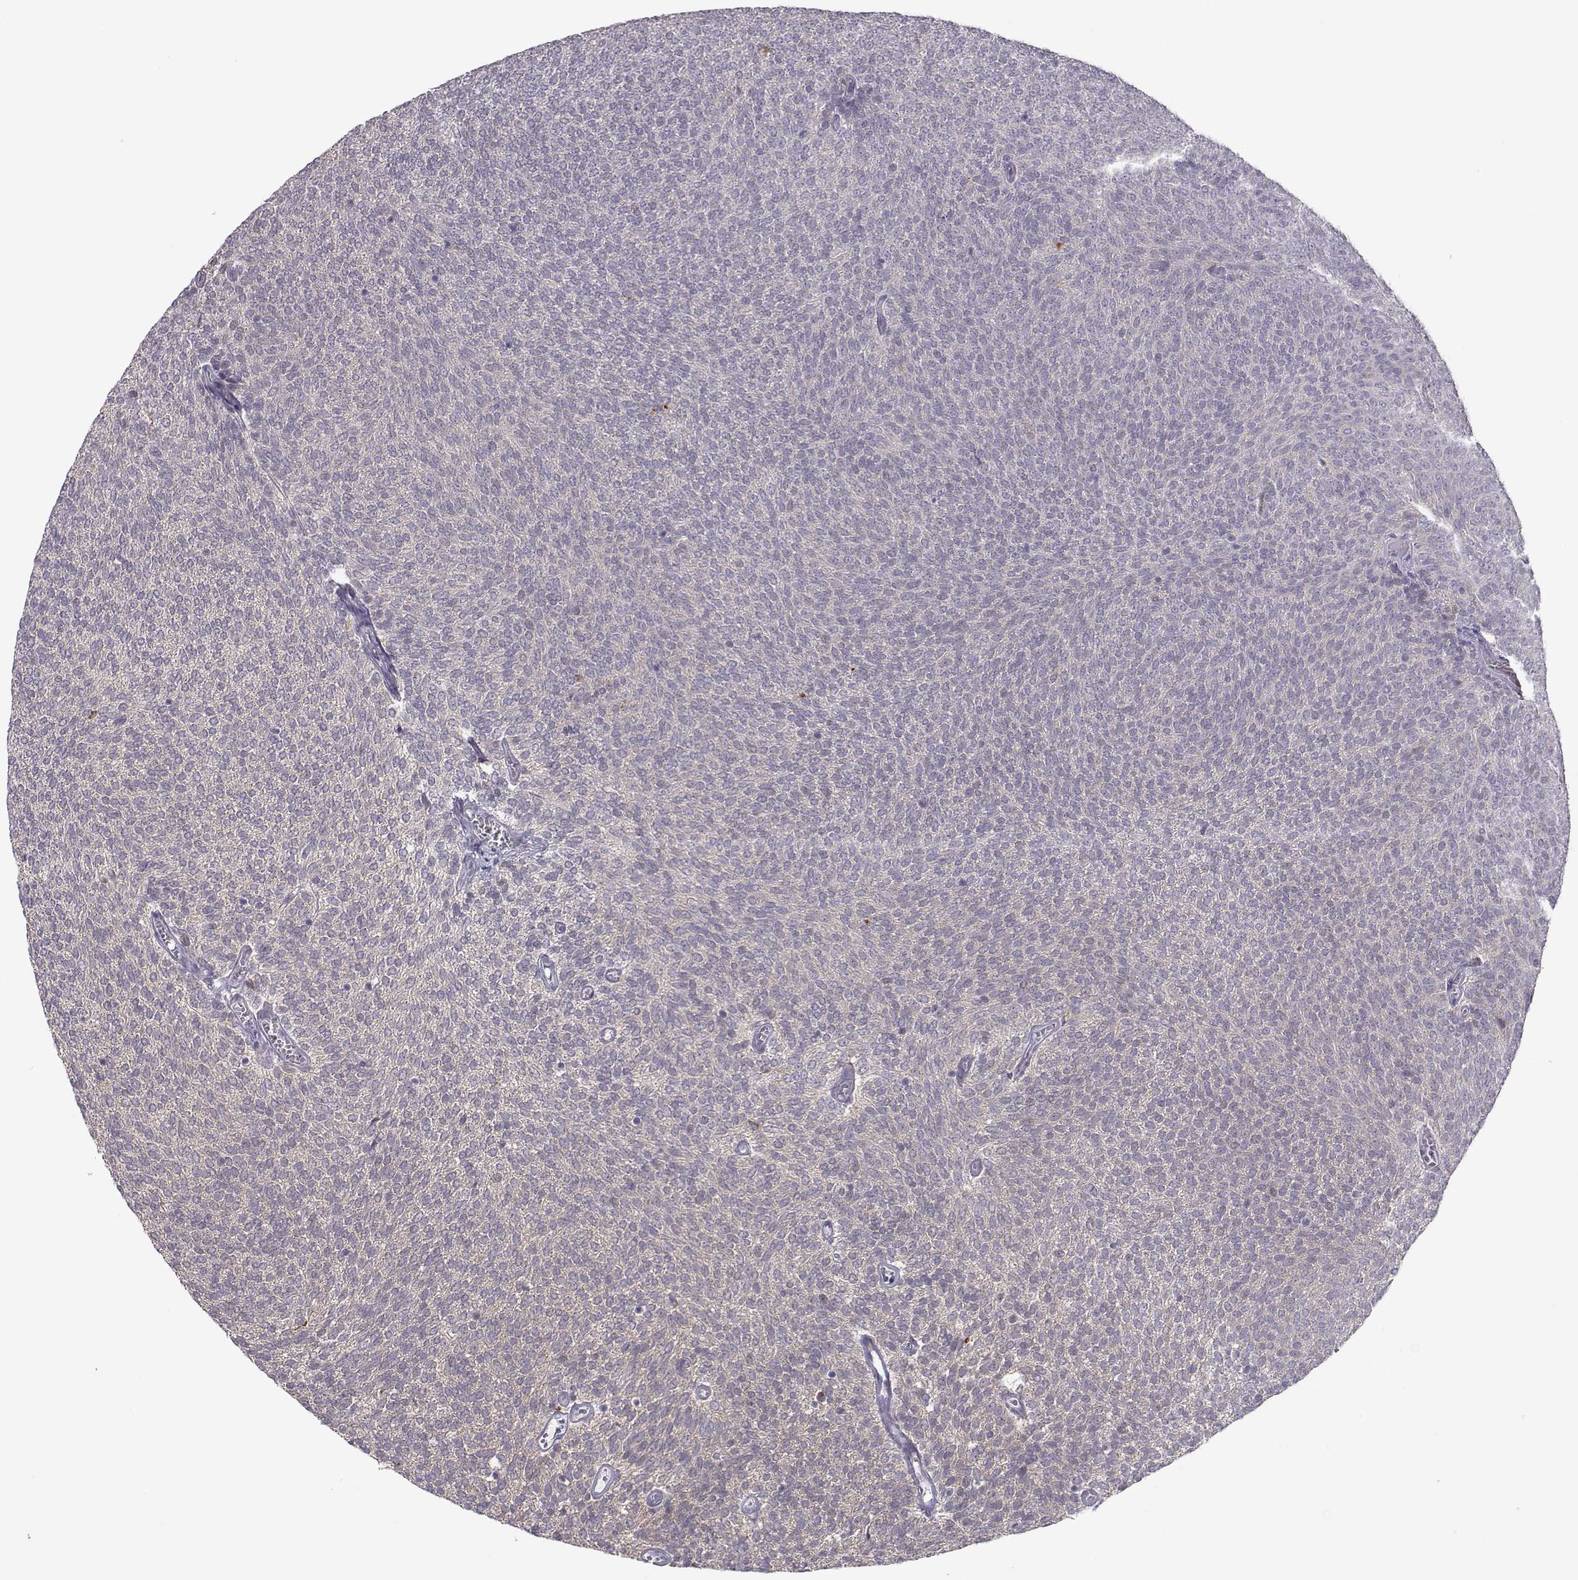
{"staining": {"intensity": "weak", "quantity": "<25%", "location": "cytoplasmic/membranous"}, "tissue": "urothelial cancer", "cell_type": "Tumor cells", "image_type": "cancer", "snomed": [{"axis": "morphology", "description": "Urothelial carcinoma, Low grade"}, {"axis": "topography", "description": "Urinary bladder"}], "caption": "DAB (3,3'-diaminobenzidine) immunohistochemical staining of urothelial cancer demonstrates no significant staining in tumor cells.", "gene": "NPVF", "patient": {"sex": "male", "age": 77}}